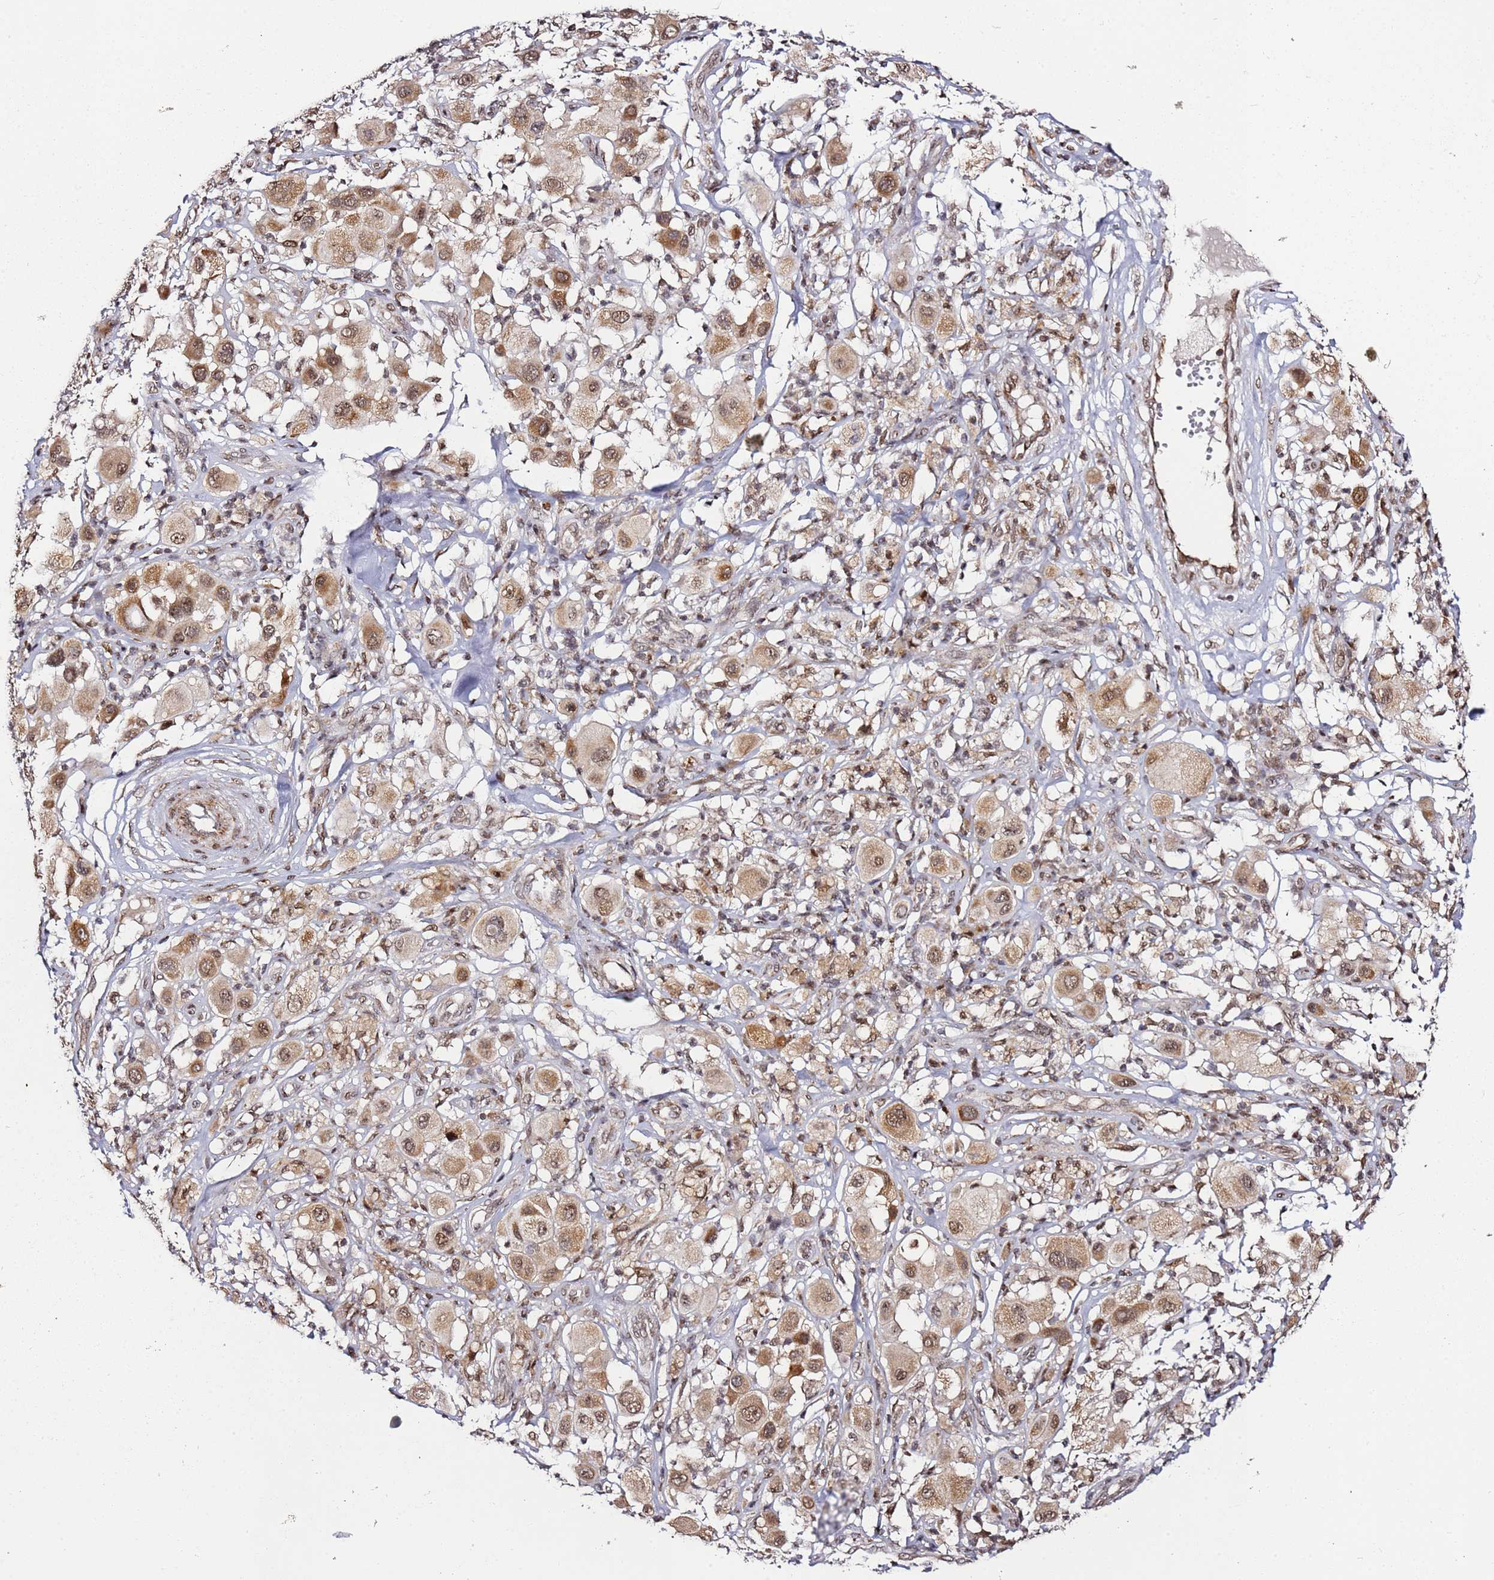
{"staining": {"intensity": "moderate", "quantity": ">75%", "location": "cytoplasmic/membranous,nuclear"}, "tissue": "melanoma", "cell_type": "Tumor cells", "image_type": "cancer", "snomed": [{"axis": "morphology", "description": "Malignant melanoma, Metastatic site"}, {"axis": "topography", "description": "Skin"}], "caption": "IHC staining of malignant melanoma (metastatic site), which exhibits medium levels of moderate cytoplasmic/membranous and nuclear expression in approximately >75% of tumor cells indicating moderate cytoplasmic/membranous and nuclear protein staining. The staining was performed using DAB (brown) for protein detection and nuclei were counterstained in hematoxylin (blue).", "gene": "TP53AIP1", "patient": {"sex": "male", "age": 41}}